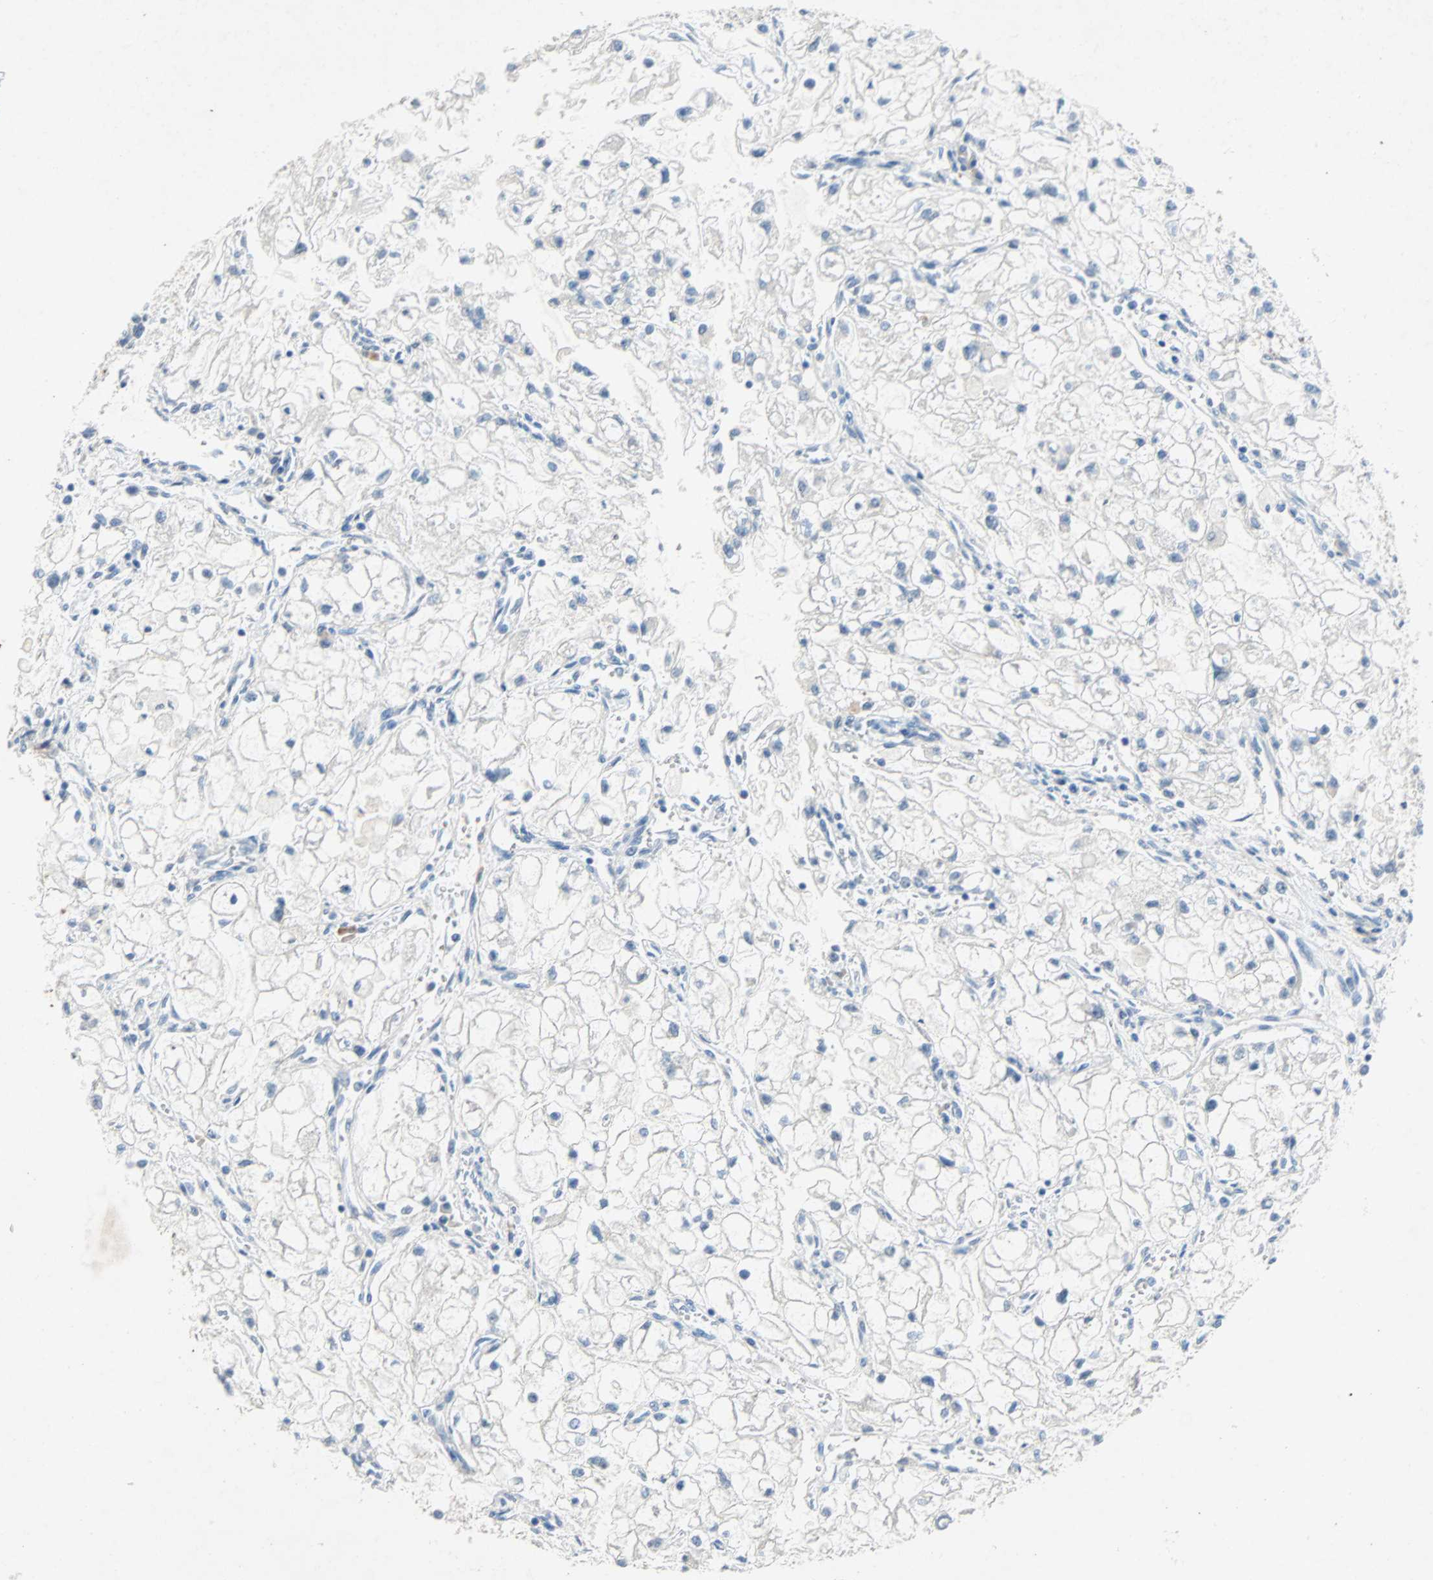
{"staining": {"intensity": "negative", "quantity": "none", "location": "none"}, "tissue": "renal cancer", "cell_type": "Tumor cells", "image_type": "cancer", "snomed": [{"axis": "morphology", "description": "Adenocarcinoma, NOS"}, {"axis": "topography", "description": "Kidney"}], "caption": "An IHC photomicrograph of renal adenocarcinoma is shown. There is no staining in tumor cells of renal adenocarcinoma. (DAB (3,3'-diaminobenzidine) immunohistochemistry (IHC) with hematoxylin counter stain).", "gene": "PCDHB2", "patient": {"sex": "female", "age": 70}}